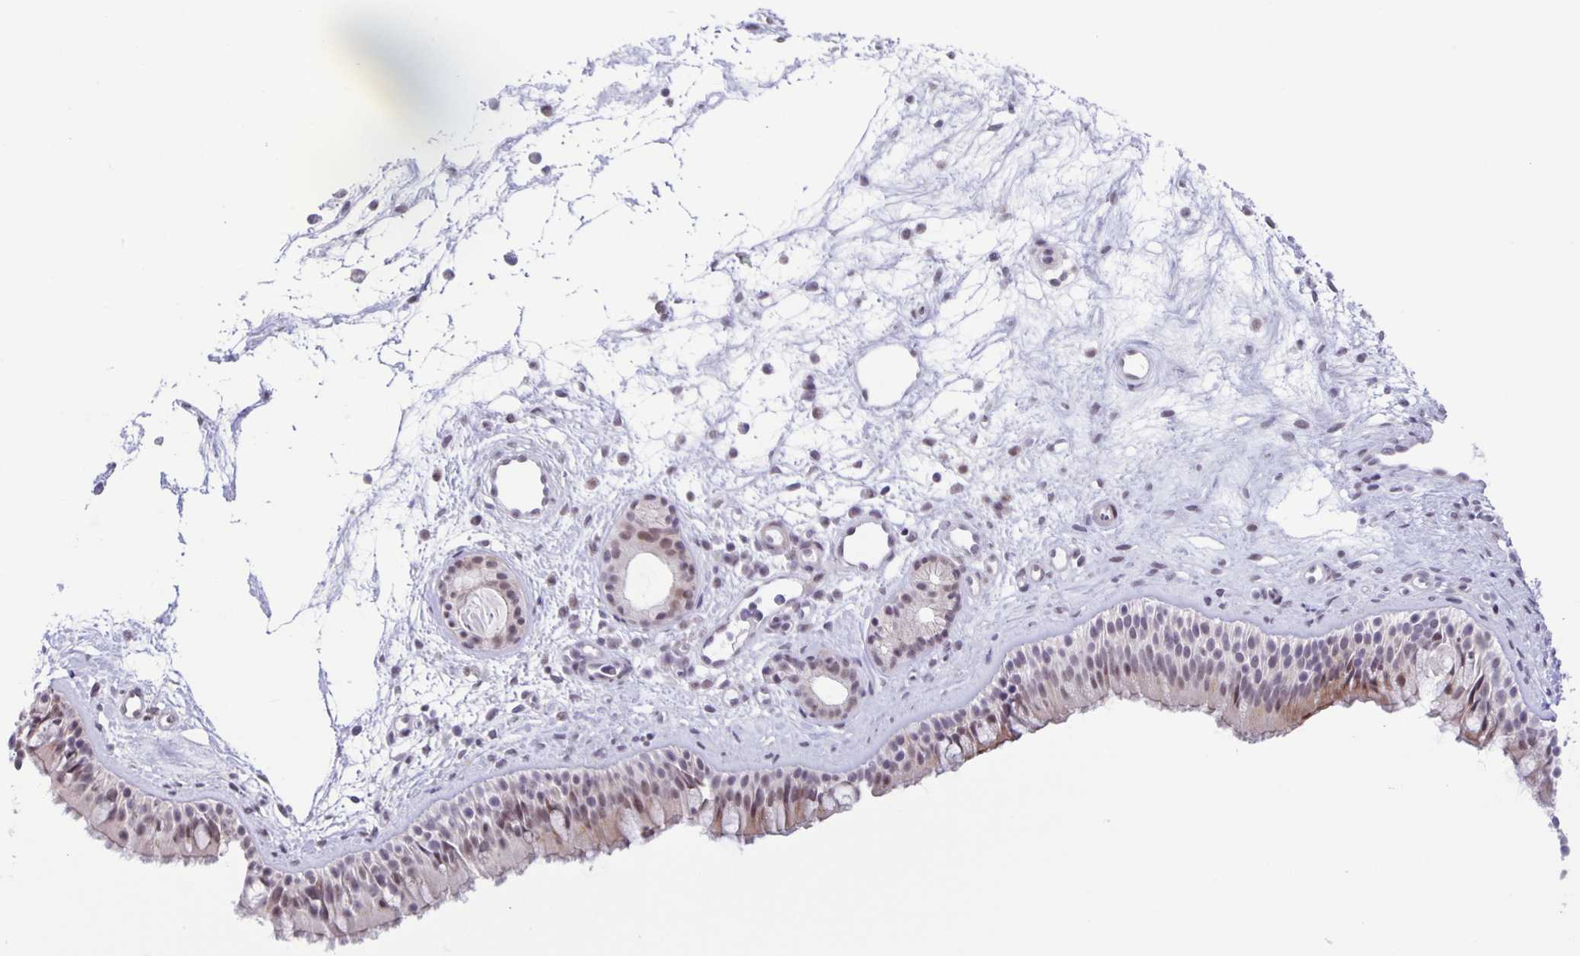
{"staining": {"intensity": "weak", "quantity": "<25%", "location": "cytoplasmic/membranous,nuclear"}, "tissue": "nasopharynx", "cell_type": "Respiratory epithelial cells", "image_type": "normal", "snomed": [{"axis": "morphology", "description": "Normal tissue, NOS"}, {"axis": "topography", "description": "Nasopharynx"}], "caption": "The photomicrograph reveals no significant expression in respiratory epithelial cells of nasopharynx.", "gene": "PHRF1", "patient": {"sex": "female", "age": 70}}